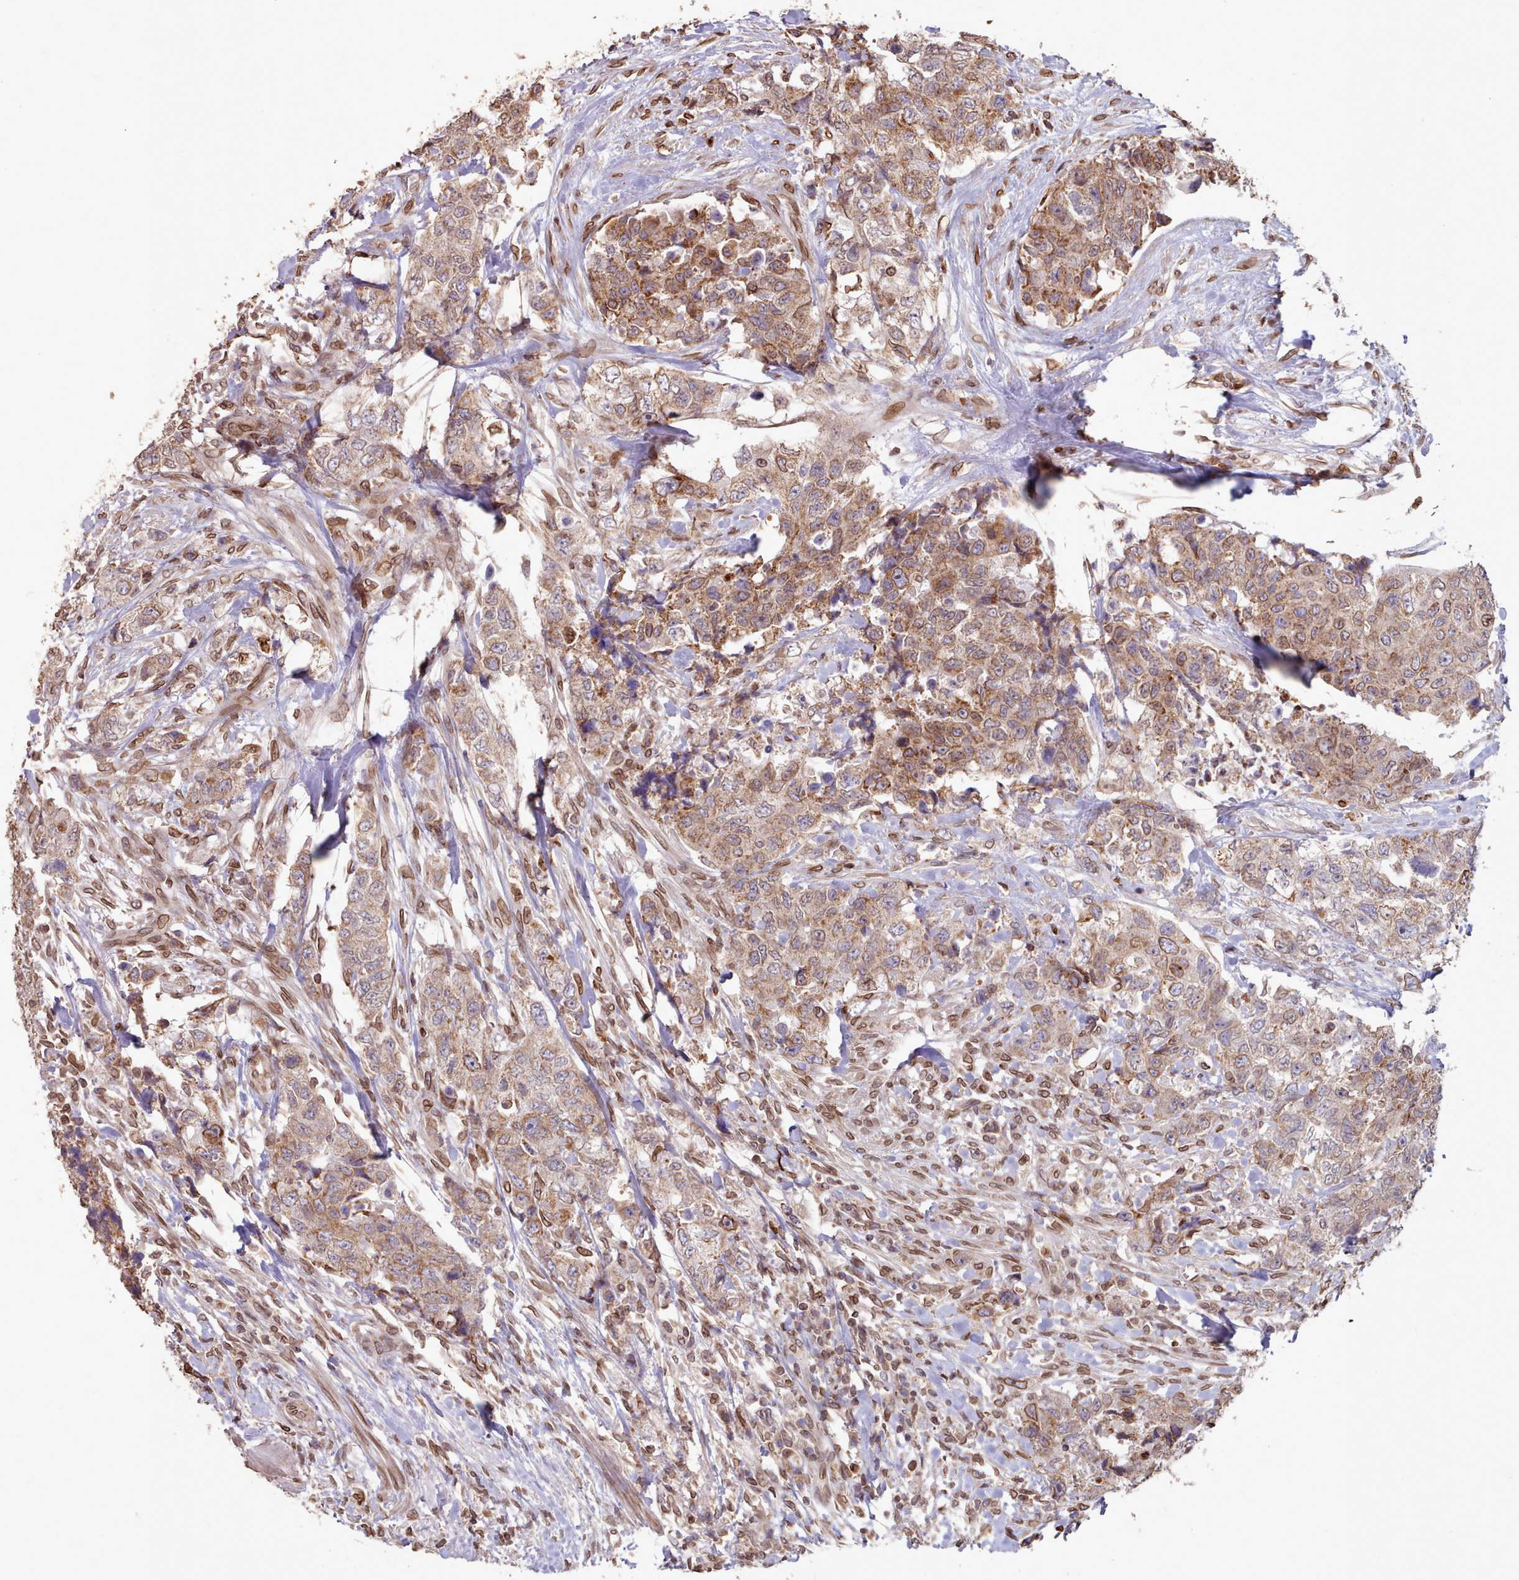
{"staining": {"intensity": "moderate", "quantity": ">75%", "location": "cytoplasmic/membranous,nuclear"}, "tissue": "urothelial cancer", "cell_type": "Tumor cells", "image_type": "cancer", "snomed": [{"axis": "morphology", "description": "Urothelial carcinoma, High grade"}, {"axis": "topography", "description": "Urinary bladder"}], "caption": "Immunohistochemistry (IHC) of human urothelial carcinoma (high-grade) reveals medium levels of moderate cytoplasmic/membranous and nuclear expression in approximately >75% of tumor cells.", "gene": "TOR1AIP1", "patient": {"sex": "female", "age": 78}}